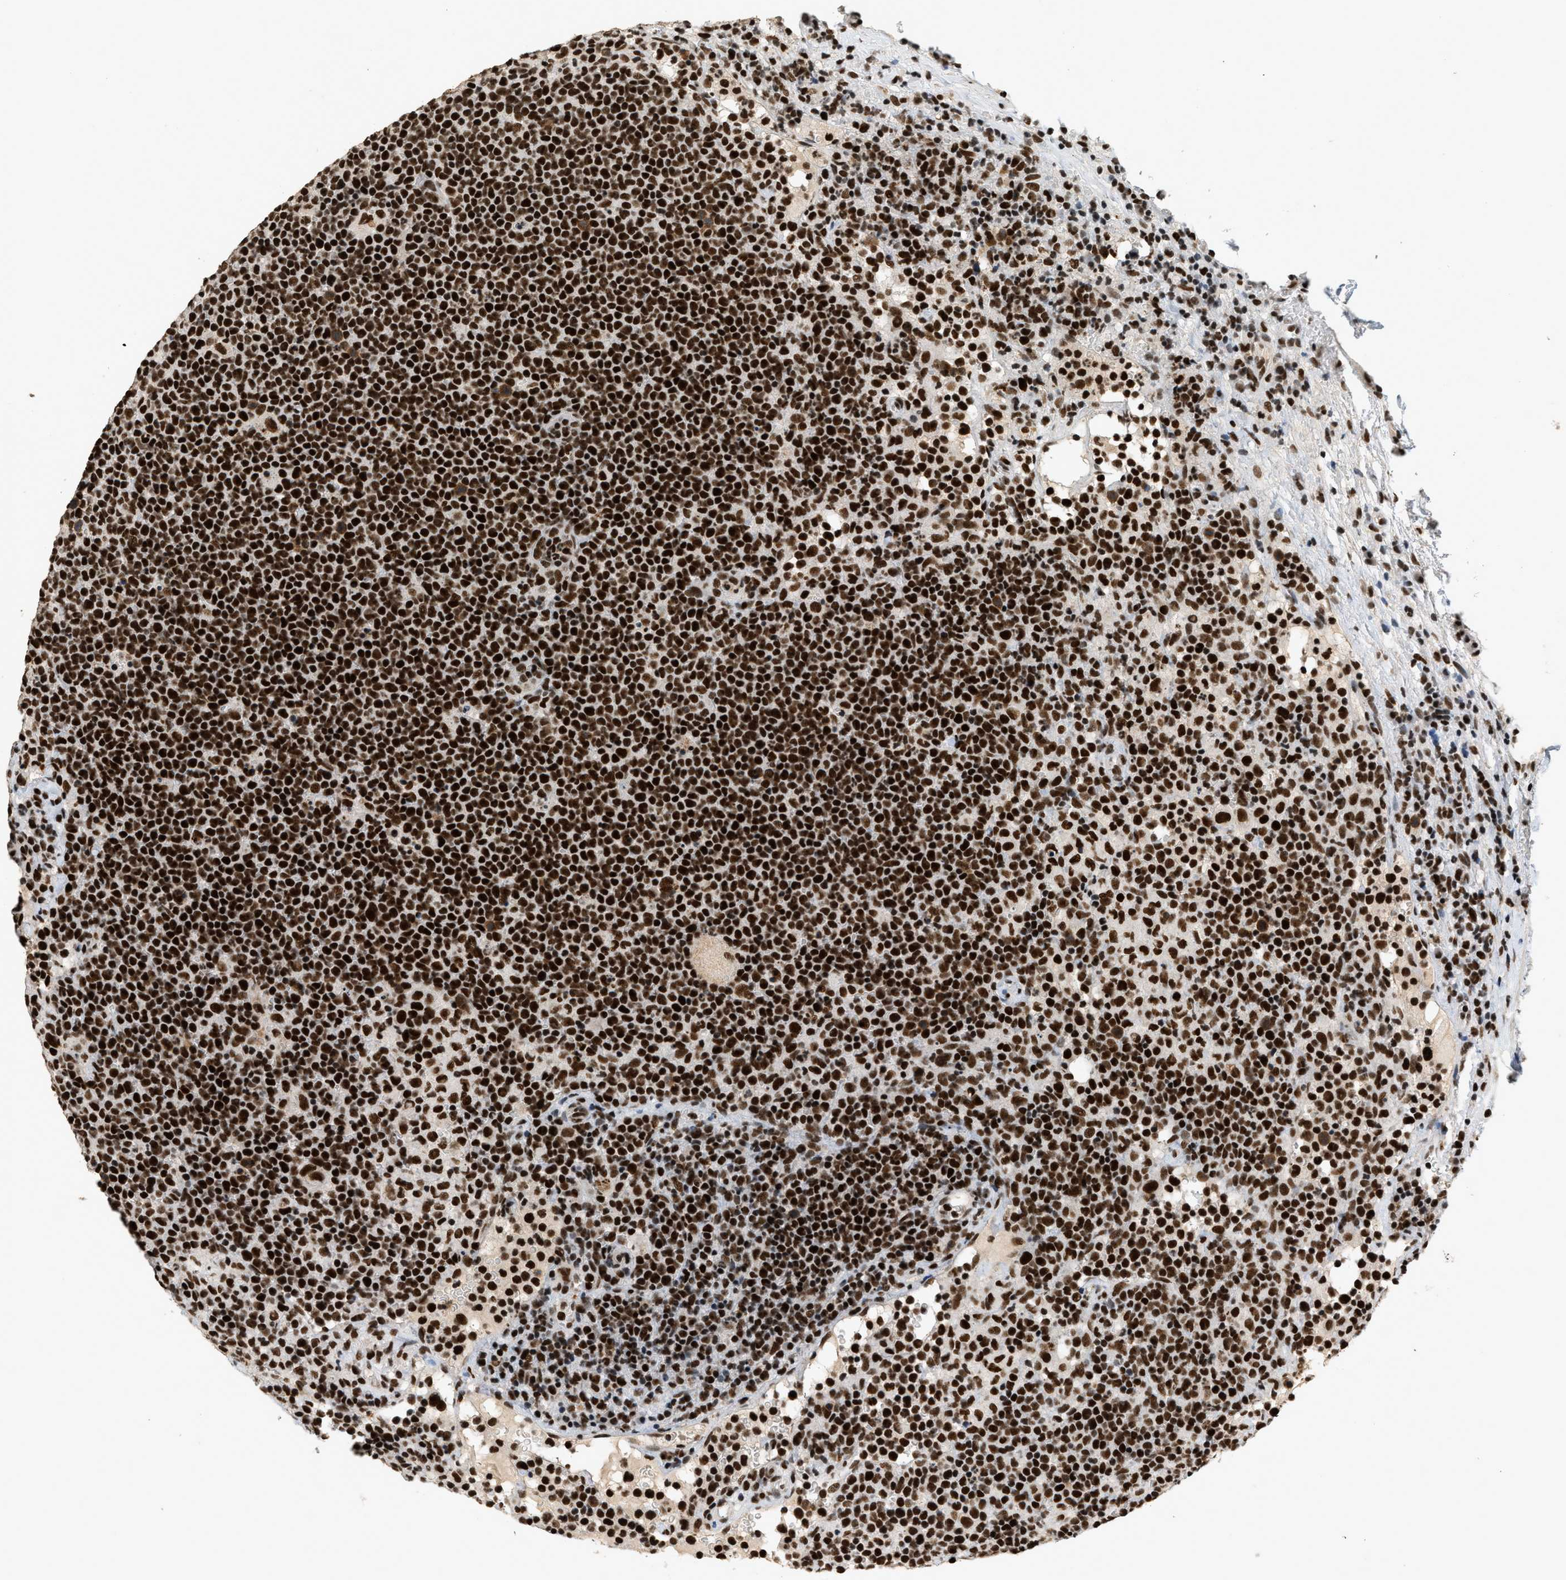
{"staining": {"intensity": "strong", "quantity": ">75%", "location": "nuclear"}, "tissue": "lymphoma", "cell_type": "Tumor cells", "image_type": "cancer", "snomed": [{"axis": "morphology", "description": "Malignant lymphoma, non-Hodgkin's type, High grade"}, {"axis": "topography", "description": "Lymph node"}], "caption": "A brown stain labels strong nuclear expression of a protein in malignant lymphoma, non-Hodgkin's type (high-grade) tumor cells. The staining is performed using DAB brown chromogen to label protein expression. The nuclei are counter-stained blue using hematoxylin.", "gene": "SMARCB1", "patient": {"sex": "male", "age": 61}}